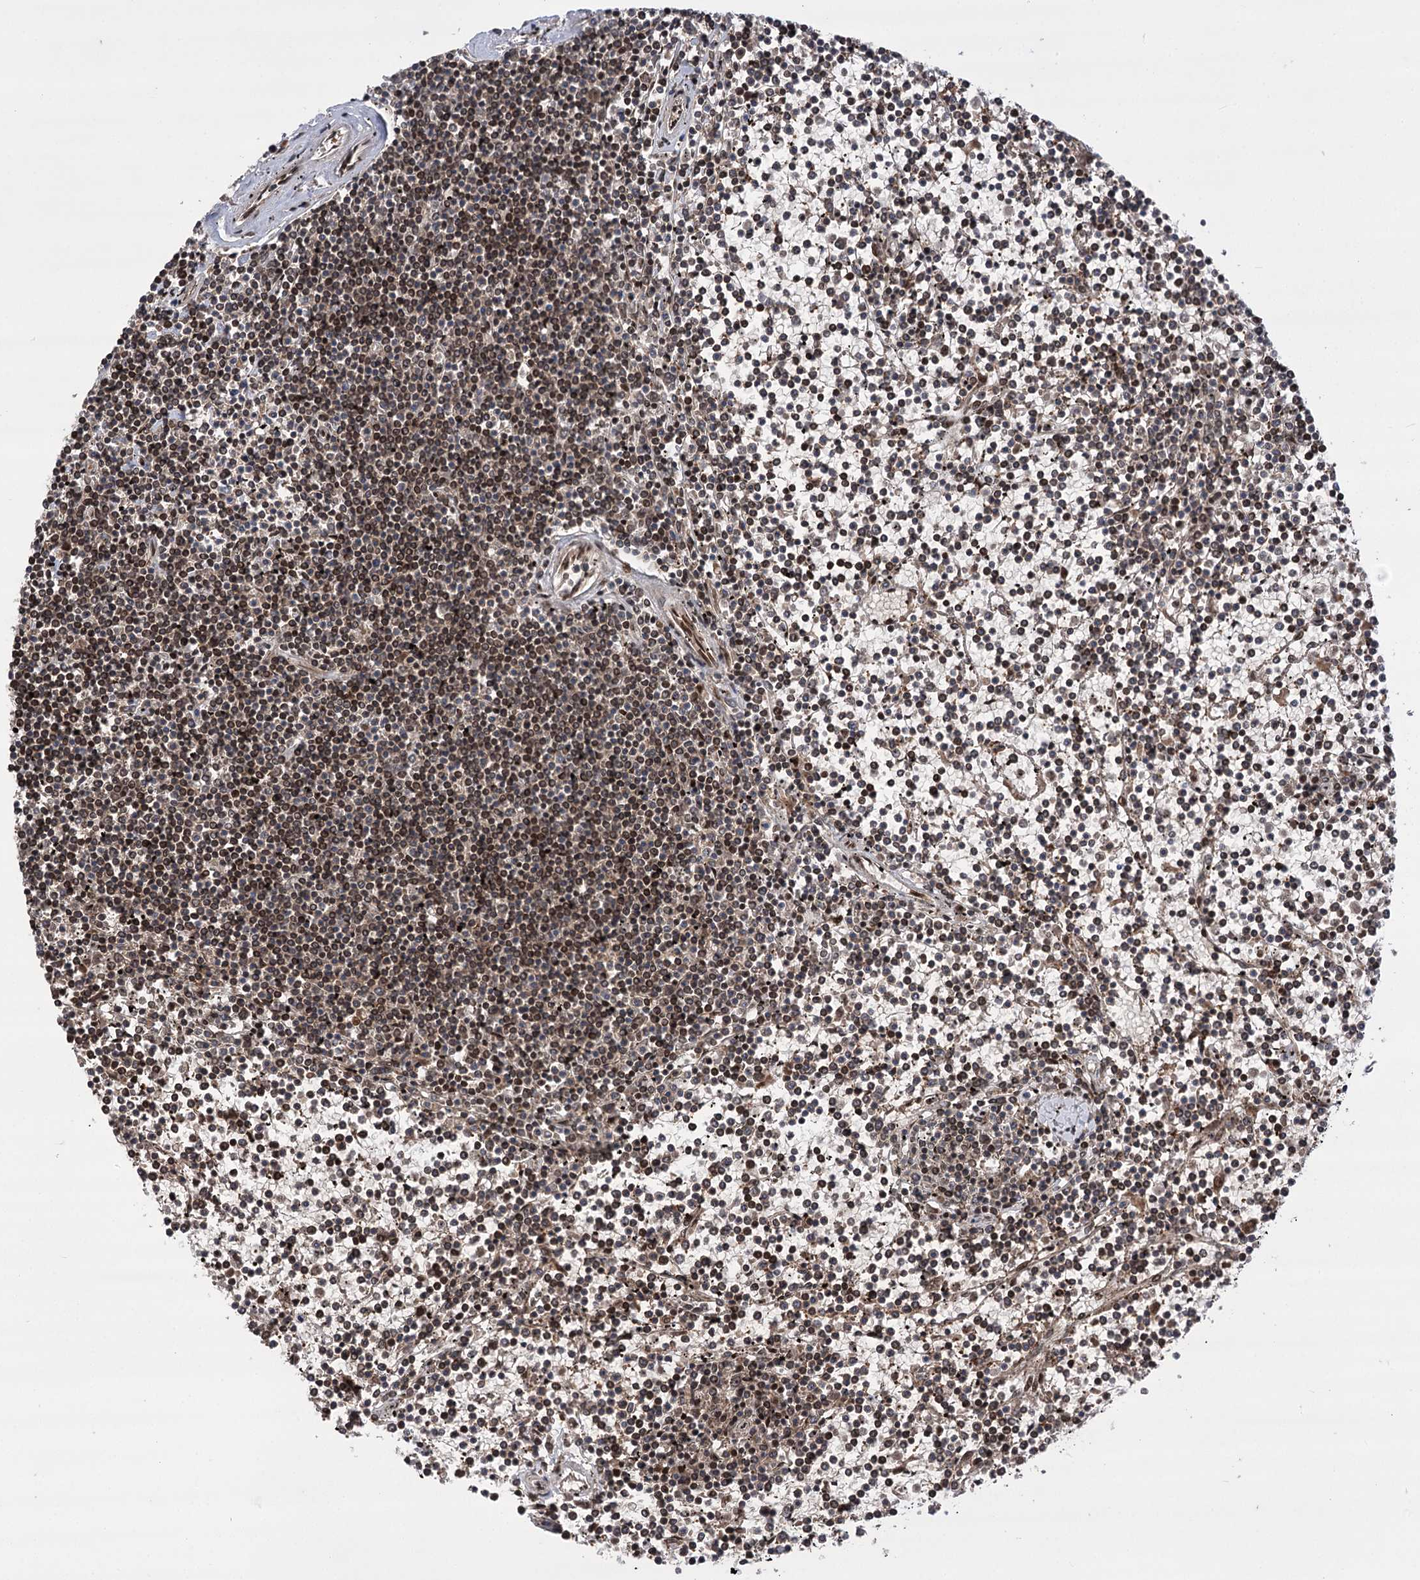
{"staining": {"intensity": "moderate", "quantity": "25%-75%", "location": "nuclear"}, "tissue": "lymphoma", "cell_type": "Tumor cells", "image_type": "cancer", "snomed": [{"axis": "morphology", "description": "Malignant lymphoma, non-Hodgkin's type, Low grade"}, {"axis": "topography", "description": "Spleen"}], "caption": "About 25%-75% of tumor cells in lymphoma exhibit moderate nuclear protein positivity as visualized by brown immunohistochemical staining.", "gene": "TENM2", "patient": {"sex": "female", "age": 19}}